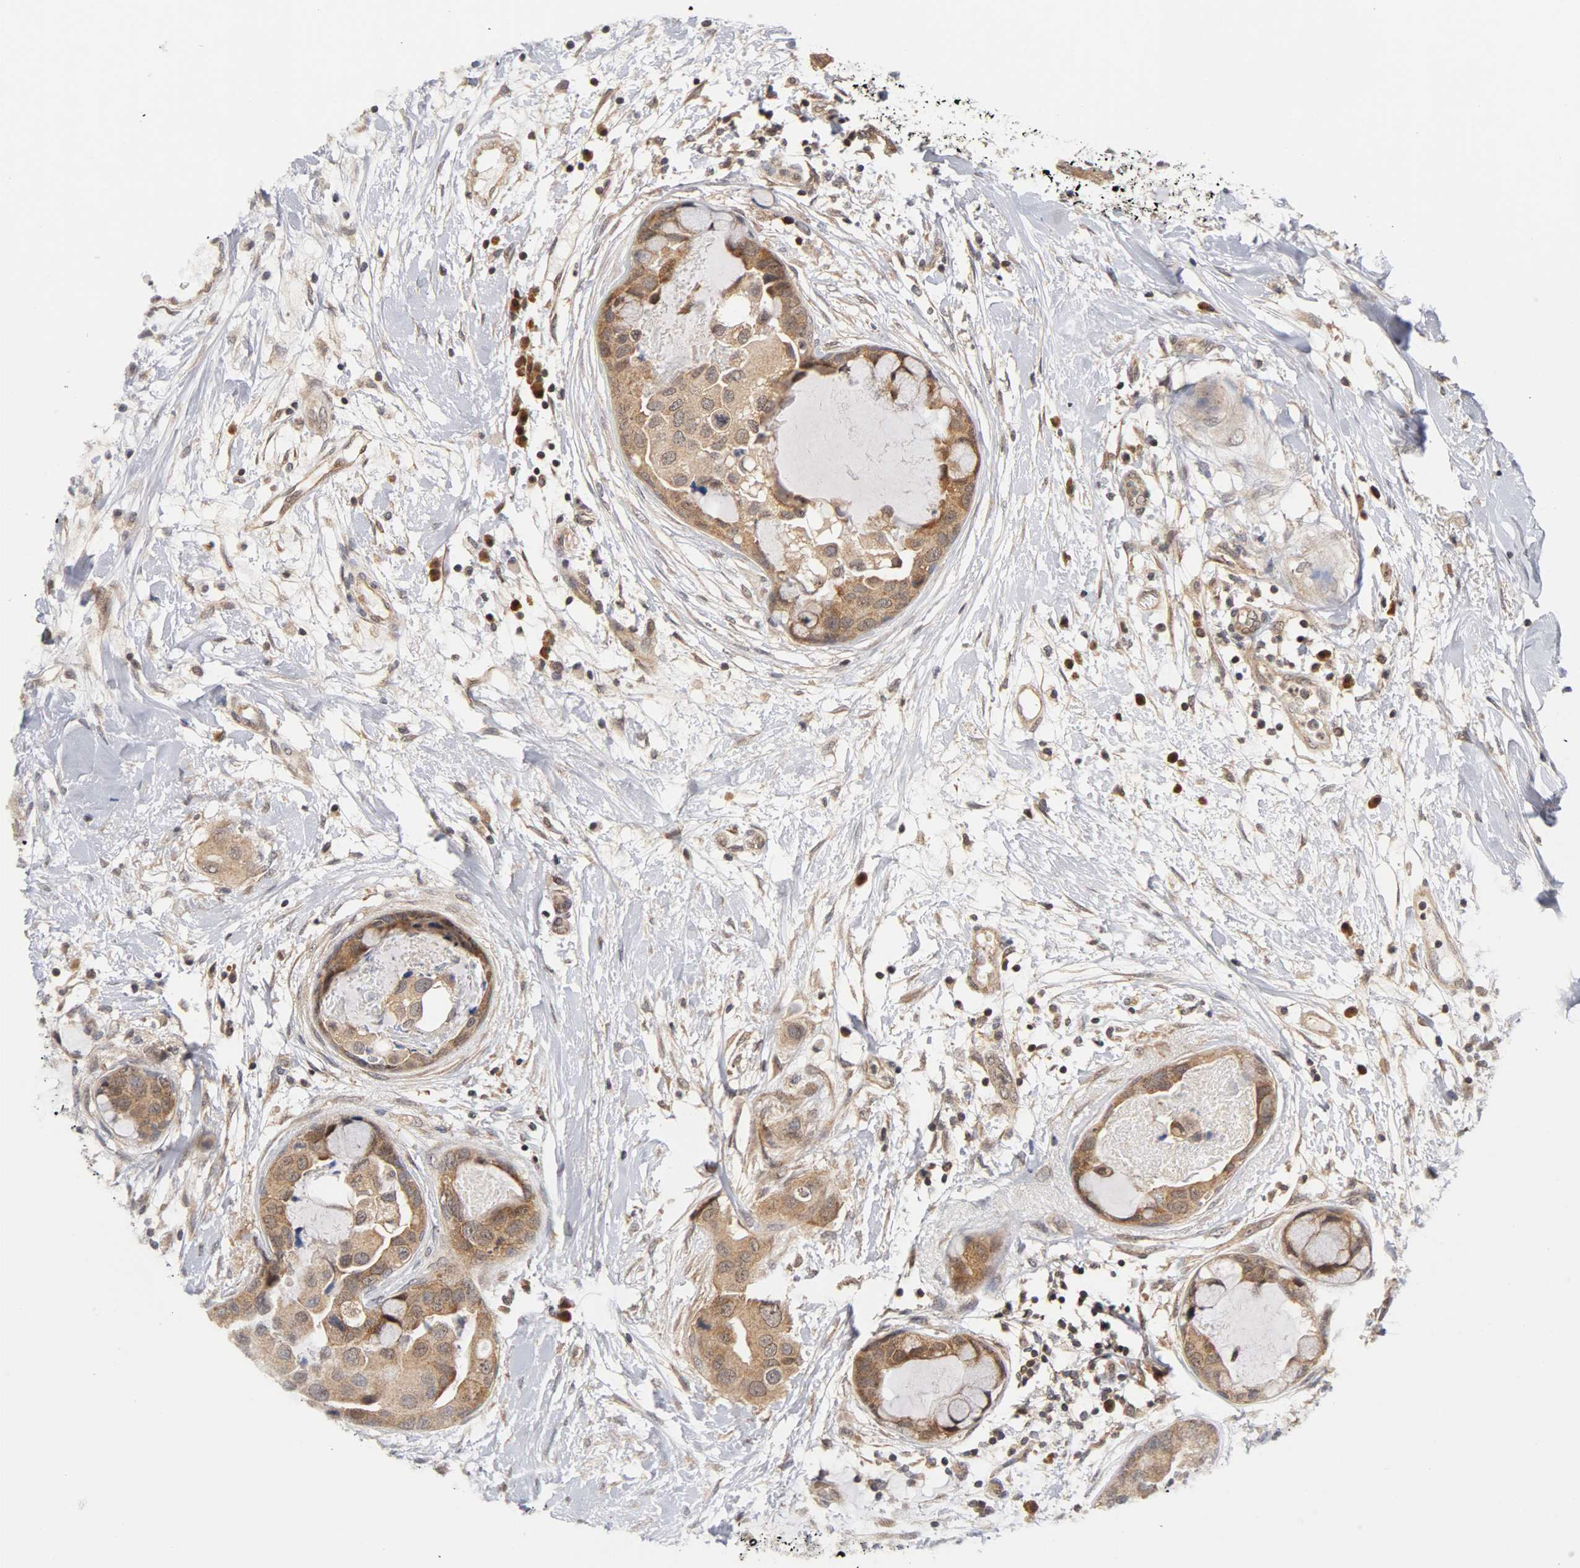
{"staining": {"intensity": "moderate", "quantity": ">75%", "location": "cytoplasmic/membranous,nuclear"}, "tissue": "breast cancer", "cell_type": "Tumor cells", "image_type": "cancer", "snomed": [{"axis": "morphology", "description": "Duct carcinoma"}, {"axis": "topography", "description": "Breast"}], "caption": "Breast cancer tissue demonstrates moderate cytoplasmic/membranous and nuclear positivity in about >75% of tumor cells, visualized by immunohistochemistry.", "gene": "UBE2M", "patient": {"sex": "female", "age": 40}}